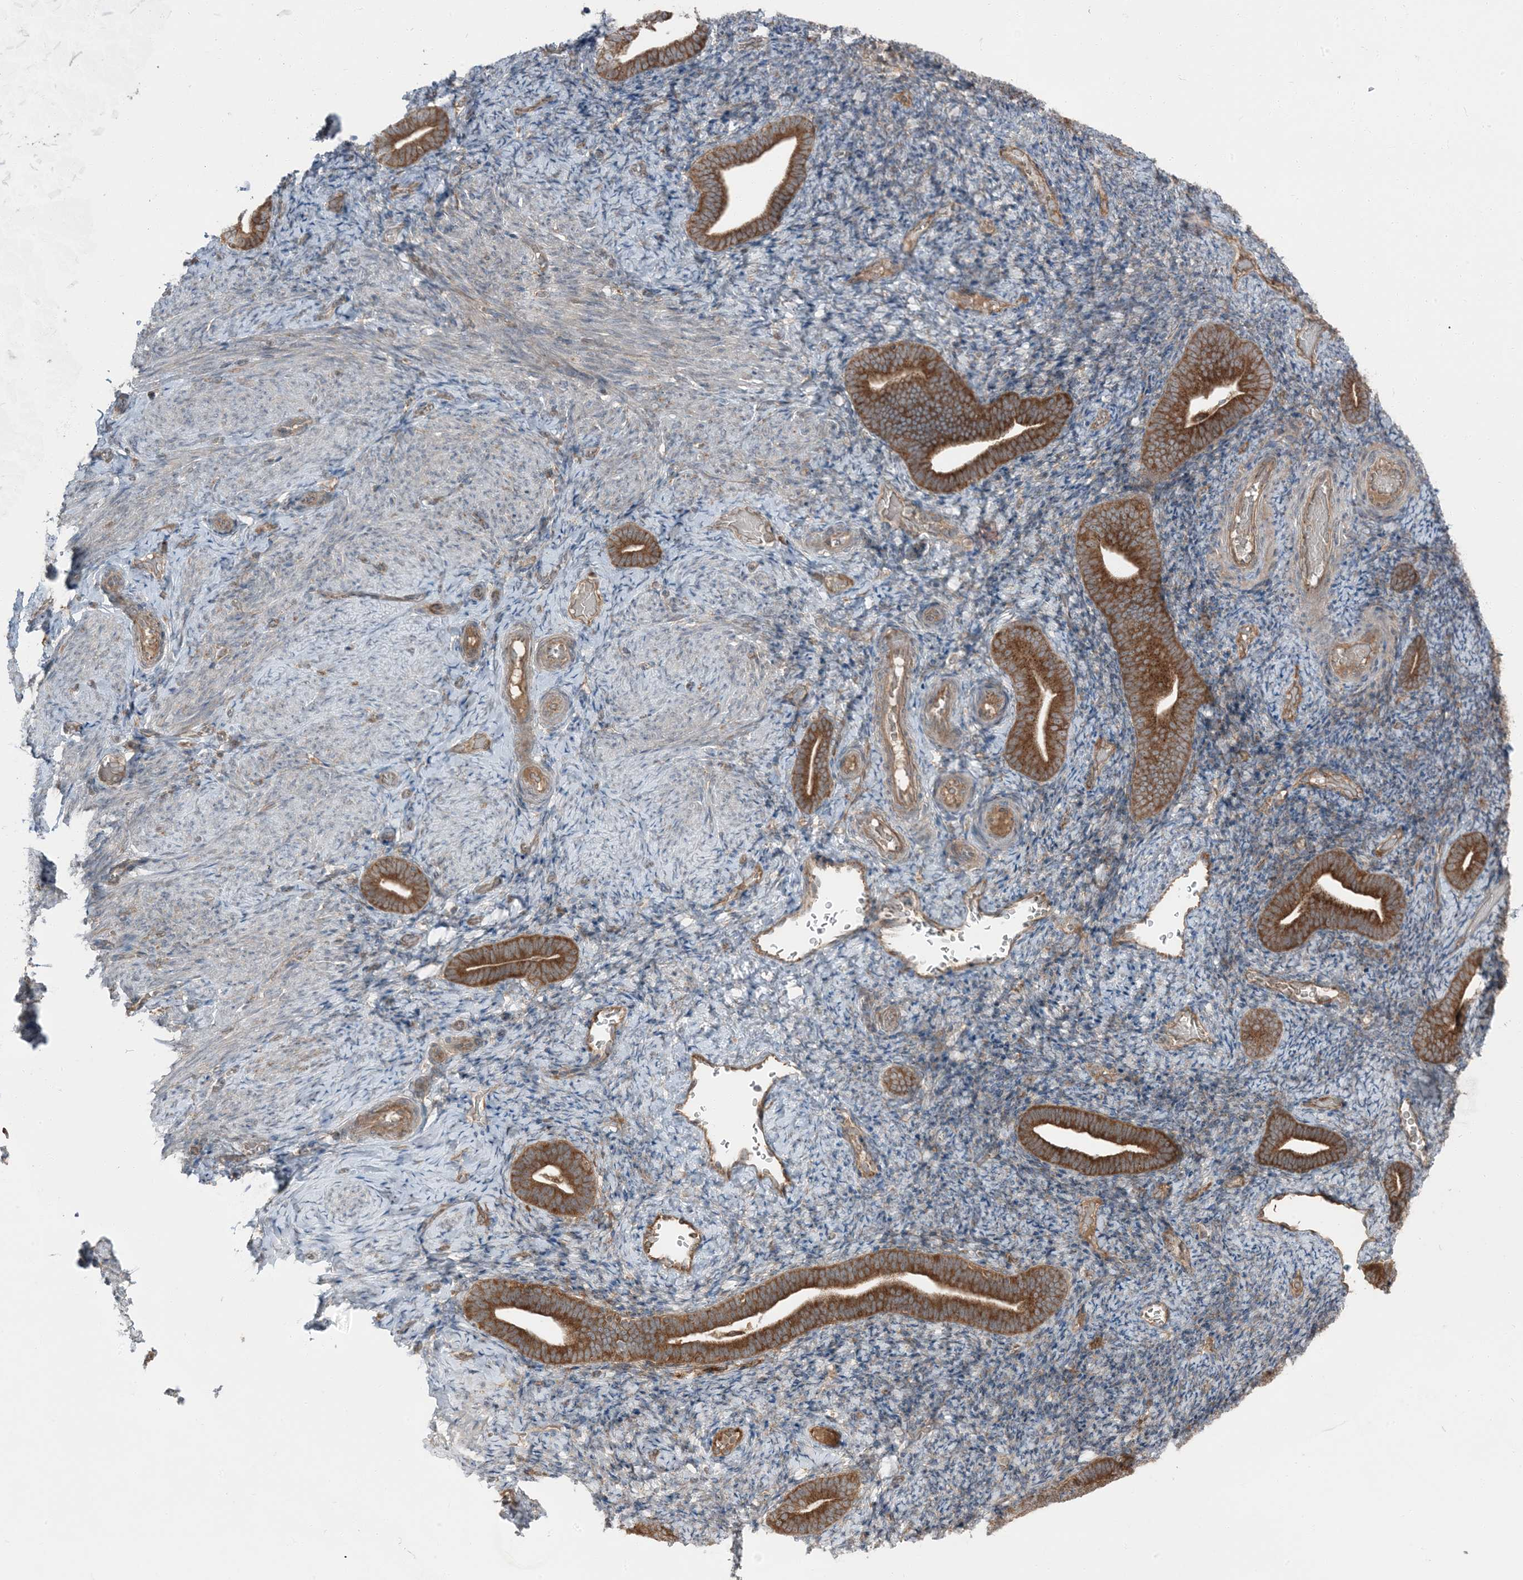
{"staining": {"intensity": "negative", "quantity": "none", "location": "none"}, "tissue": "endometrium", "cell_type": "Cells in endometrial stroma", "image_type": "normal", "snomed": [{"axis": "morphology", "description": "Normal tissue, NOS"}, {"axis": "topography", "description": "Endometrium"}], "caption": "DAB (3,3'-diaminobenzidine) immunohistochemical staining of benign human endometrium demonstrates no significant expression in cells in endometrial stroma. (DAB (3,3'-diaminobenzidine) immunohistochemistry with hematoxylin counter stain).", "gene": "RAB3GAP1", "patient": {"sex": "female", "age": 51}}